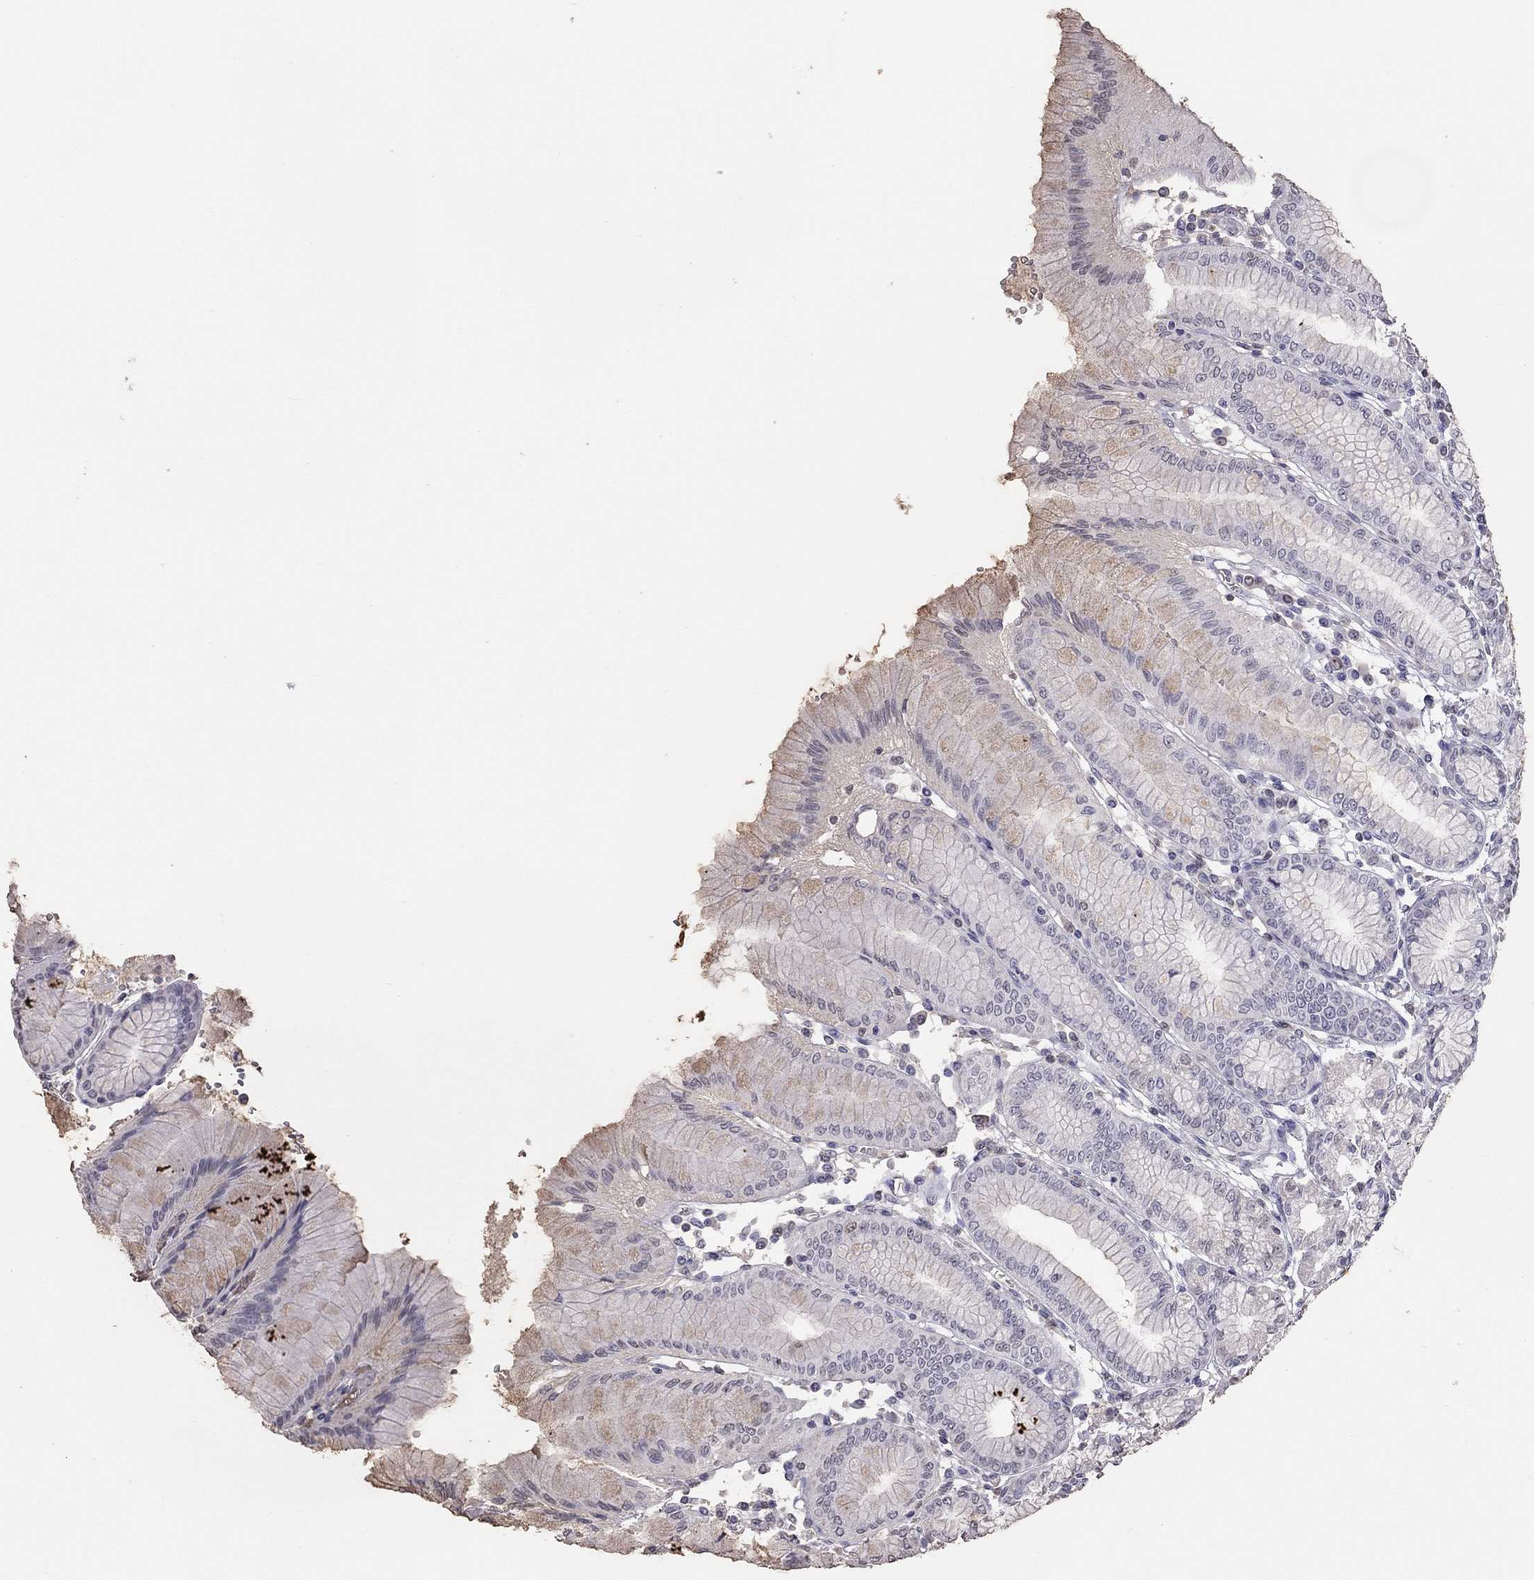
{"staining": {"intensity": "negative", "quantity": "none", "location": "none"}, "tissue": "stomach", "cell_type": "Glandular cells", "image_type": "normal", "snomed": [{"axis": "morphology", "description": "Normal tissue, NOS"}, {"axis": "topography", "description": "Skeletal muscle"}, {"axis": "topography", "description": "Stomach"}], "caption": "Stomach stained for a protein using IHC demonstrates no staining glandular cells.", "gene": "SUN3", "patient": {"sex": "female", "age": 57}}